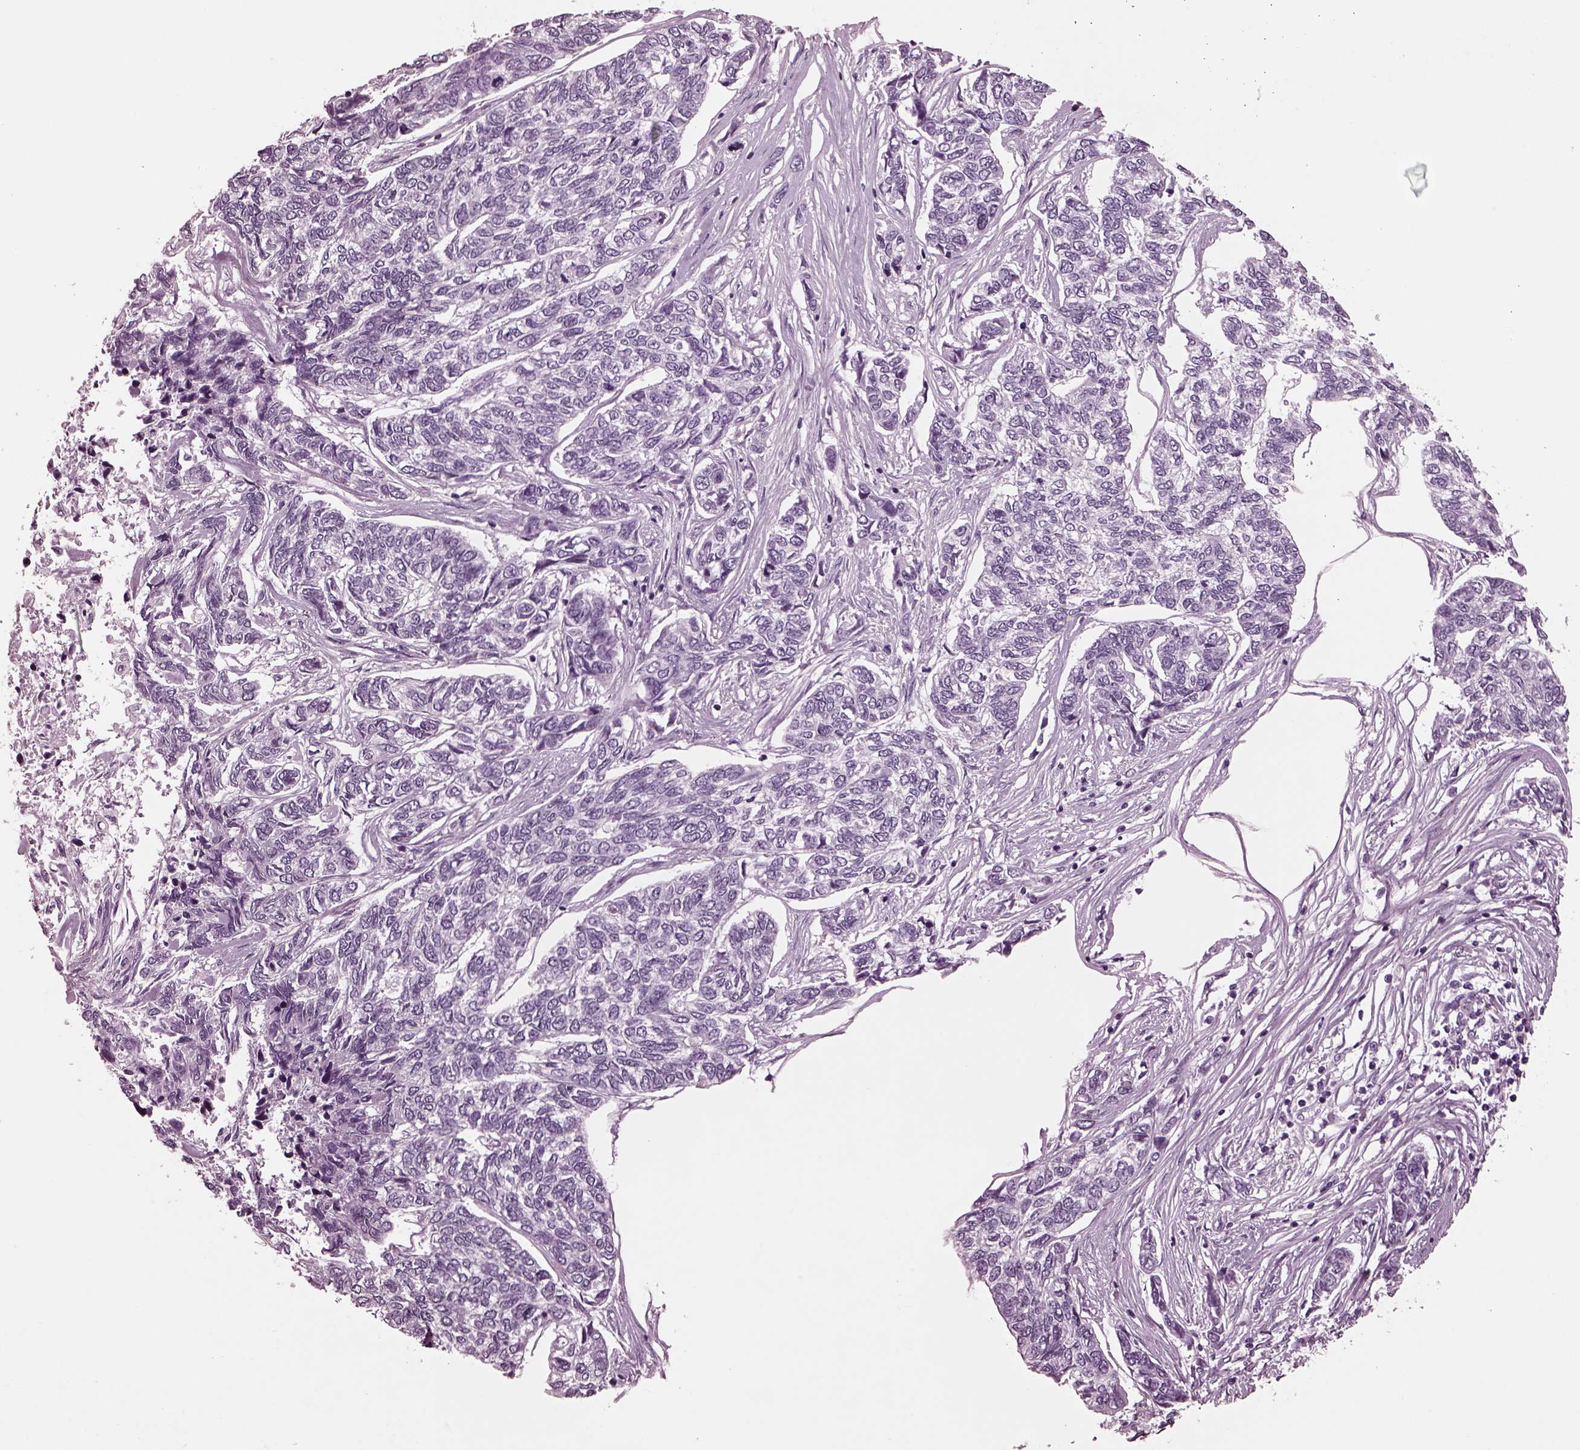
{"staining": {"intensity": "negative", "quantity": "none", "location": "none"}, "tissue": "skin cancer", "cell_type": "Tumor cells", "image_type": "cancer", "snomed": [{"axis": "morphology", "description": "Basal cell carcinoma"}, {"axis": "topography", "description": "Skin"}], "caption": "Image shows no significant protein positivity in tumor cells of skin basal cell carcinoma.", "gene": "MIB2", "patient": {"sex": "female", "age": 65}}